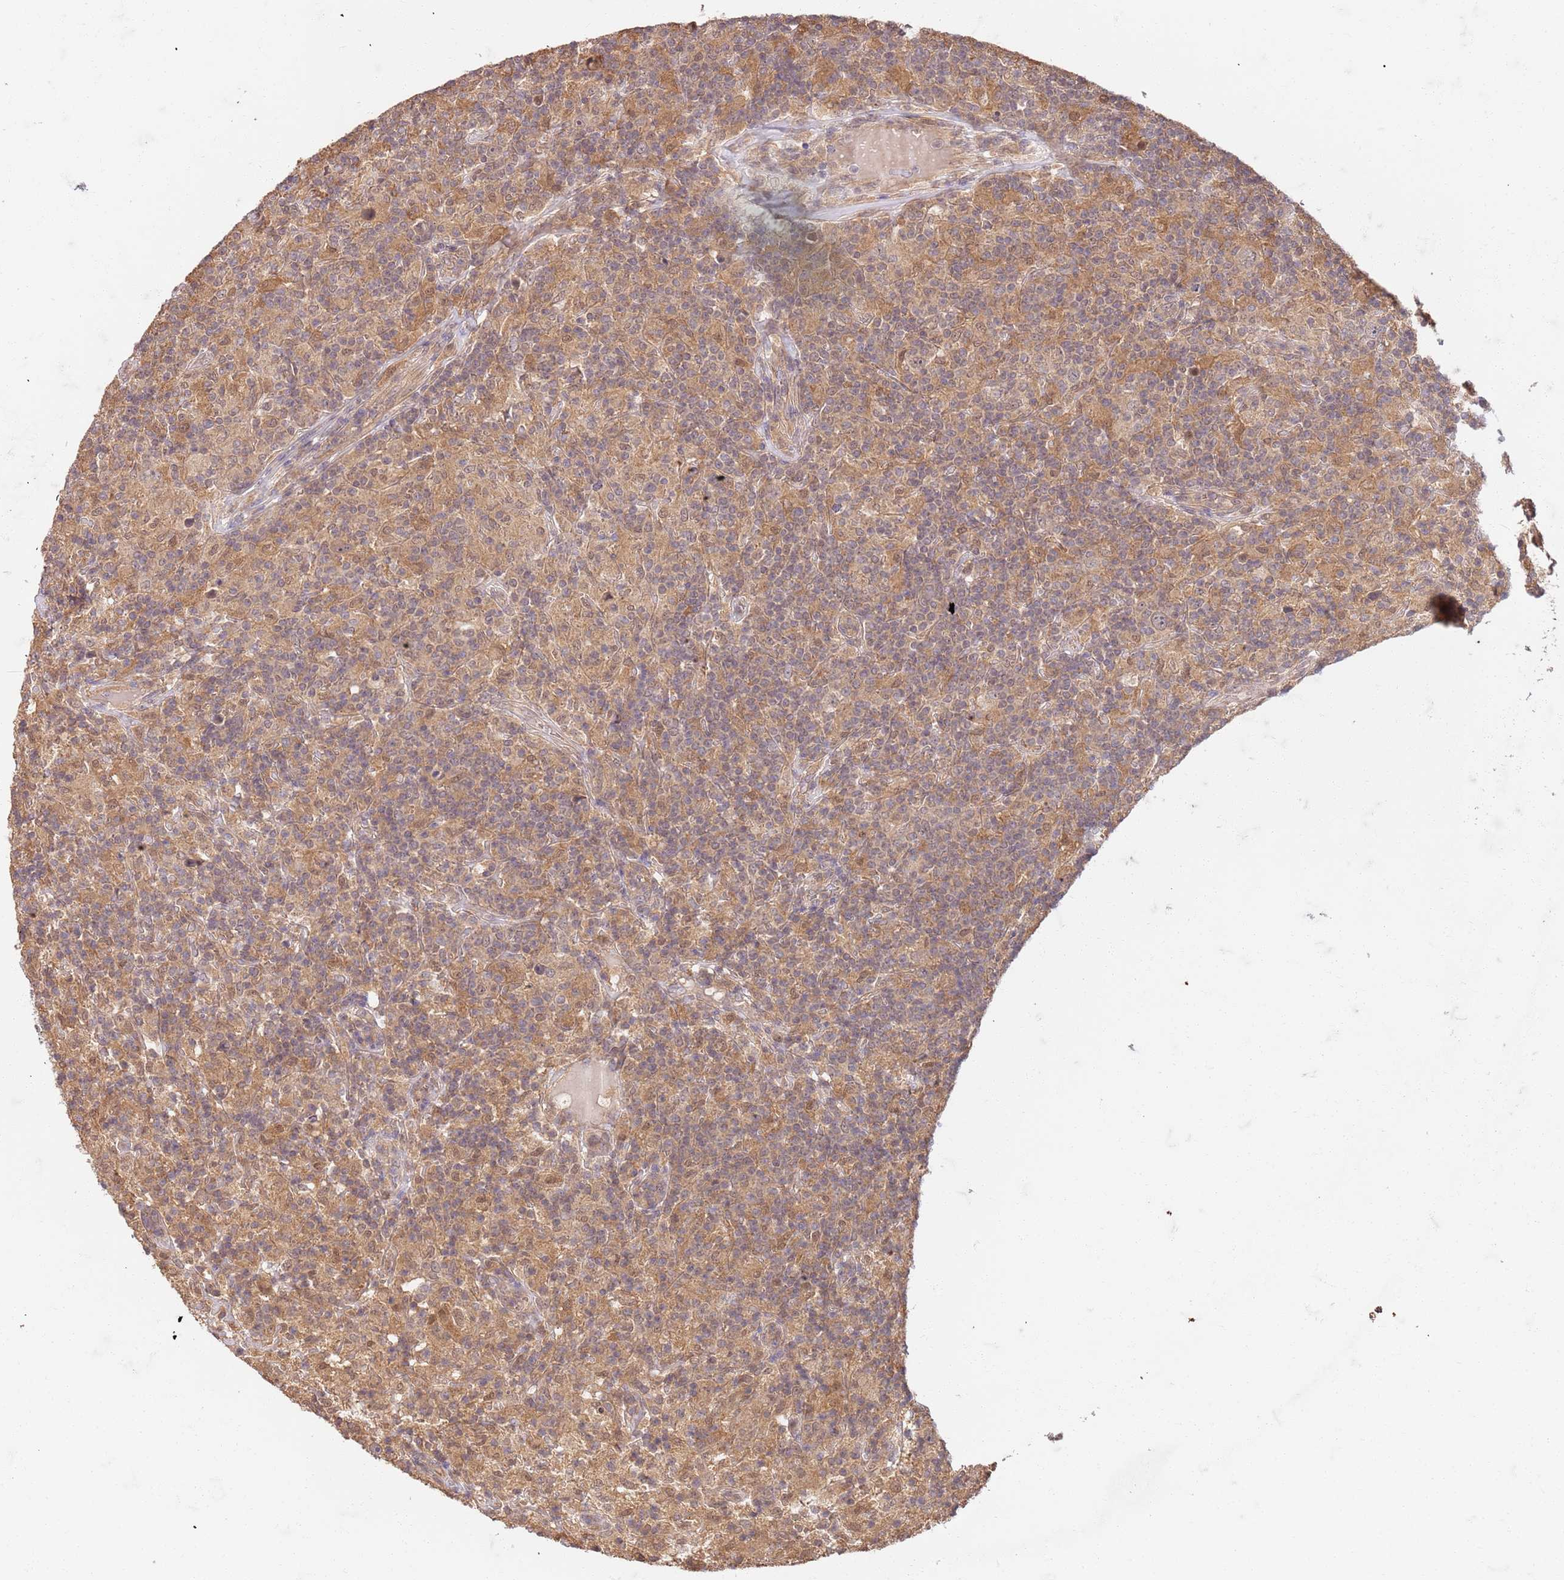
{"staining": {"intensity": "weak", "quantity": "<25%", "location": "cytoplasmic/membranous"}, "tissue": "lymphoma", "cell_type": "Tumor cells", "image_type": "cancer", "snomed": [{"axis": "morphology", "description": "Hodgkin's disease, NOS"}, {"axis": "topography", "description": "Lymph node"}], "caption": "Human lymphoma stained for a protein using IHC demonstrates no staining in tumor cells.", "gene": "UBE3A", "patient": {"sex": "male", "age": 70}}